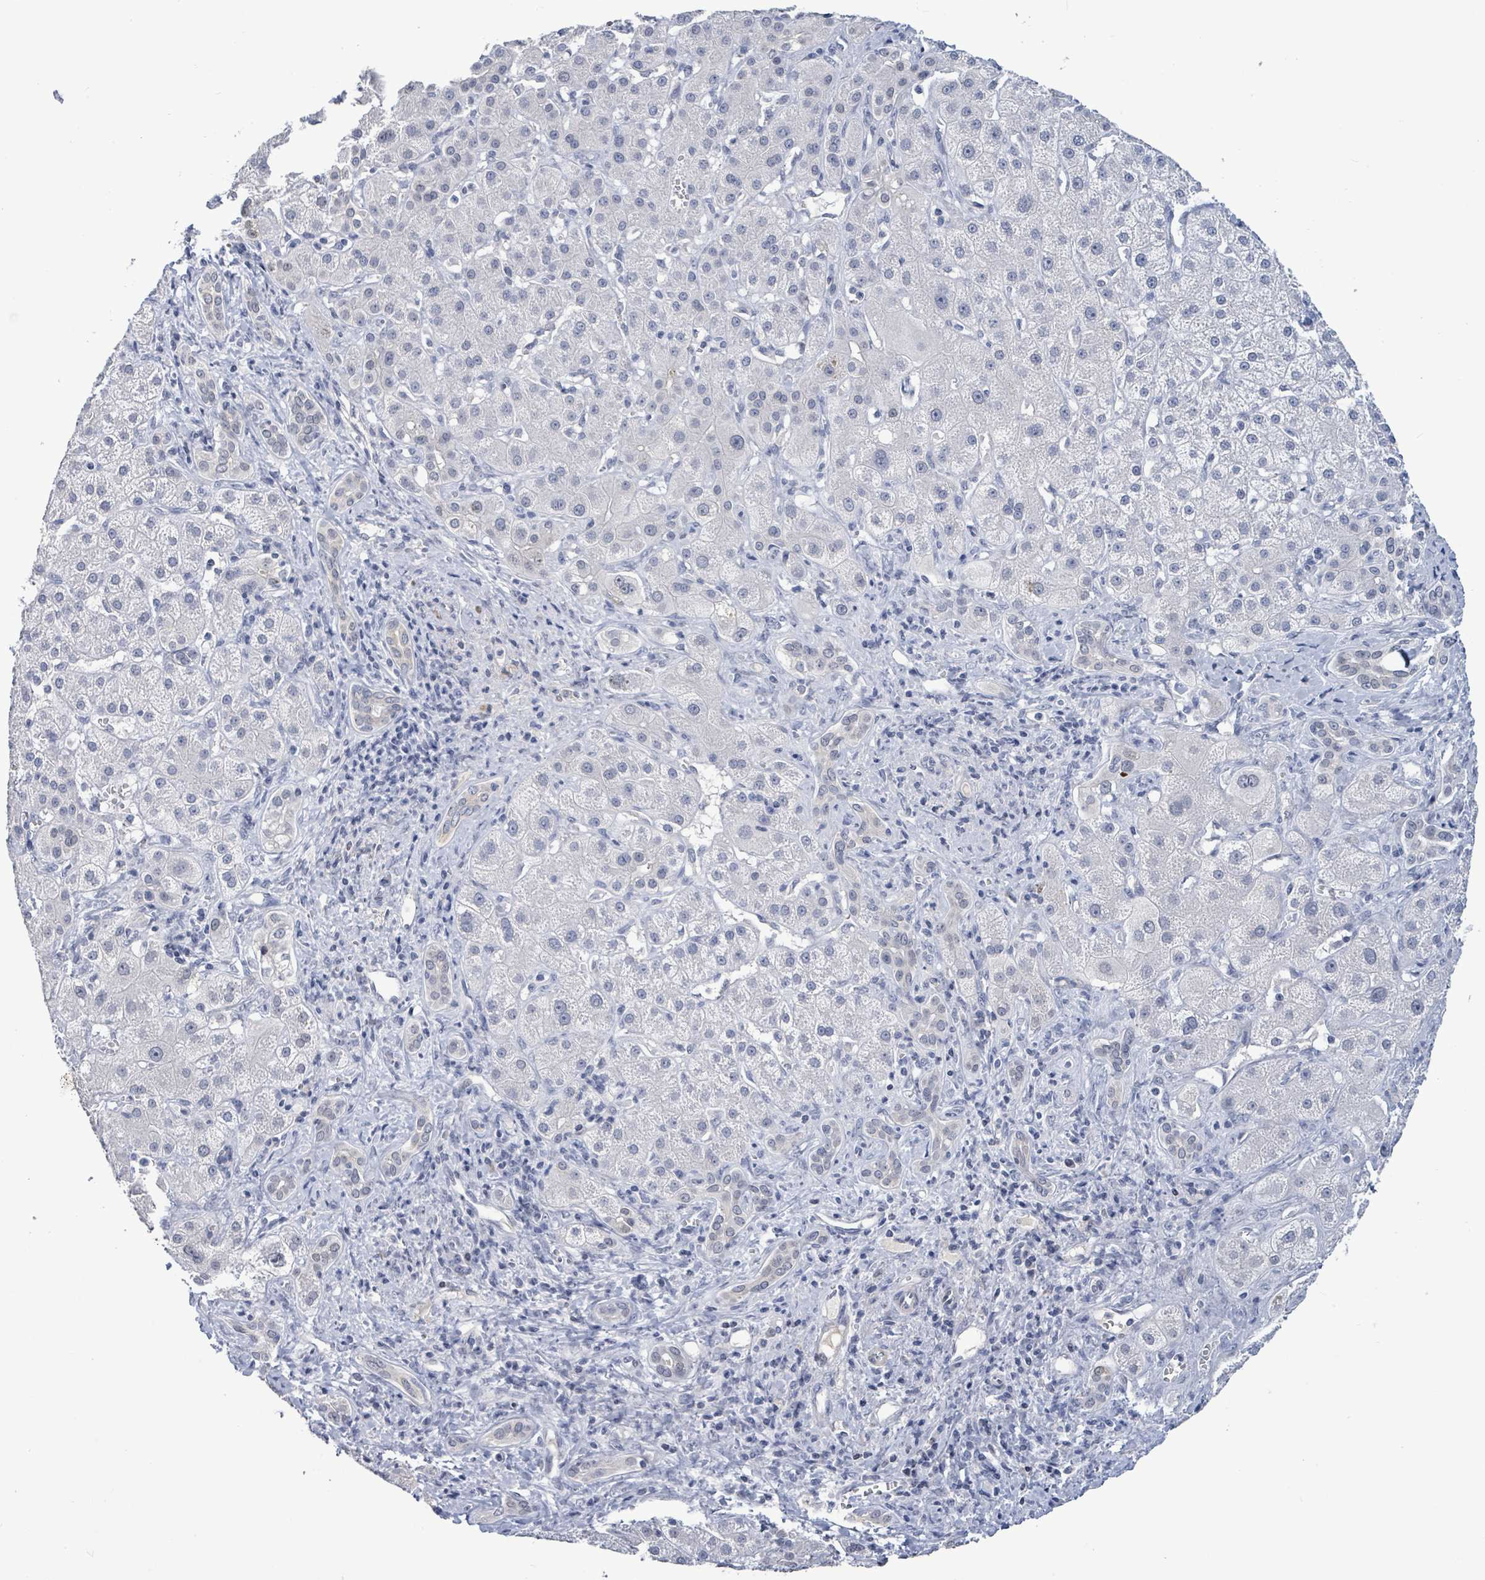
{"staining": {"intensity": "negative", "quantity": "none", "location": "none"}, "tissue": "liver cancer", "cell_type": "Tumor cells", "image_type": "cancer", "snomed": [{"axis": "morphology", "description": "Cholangiocarcinoma"}, {"axis": "topography", "description": "Liver"}], "caption": "High magnification brightfield microscopy of liver cancer stained with DAB (brown) and counterstained with hematoxylin (blue): tumor cells show no significant expression.", "gene": "NTN3", "patient": {"sex": "male", "age": 67}}